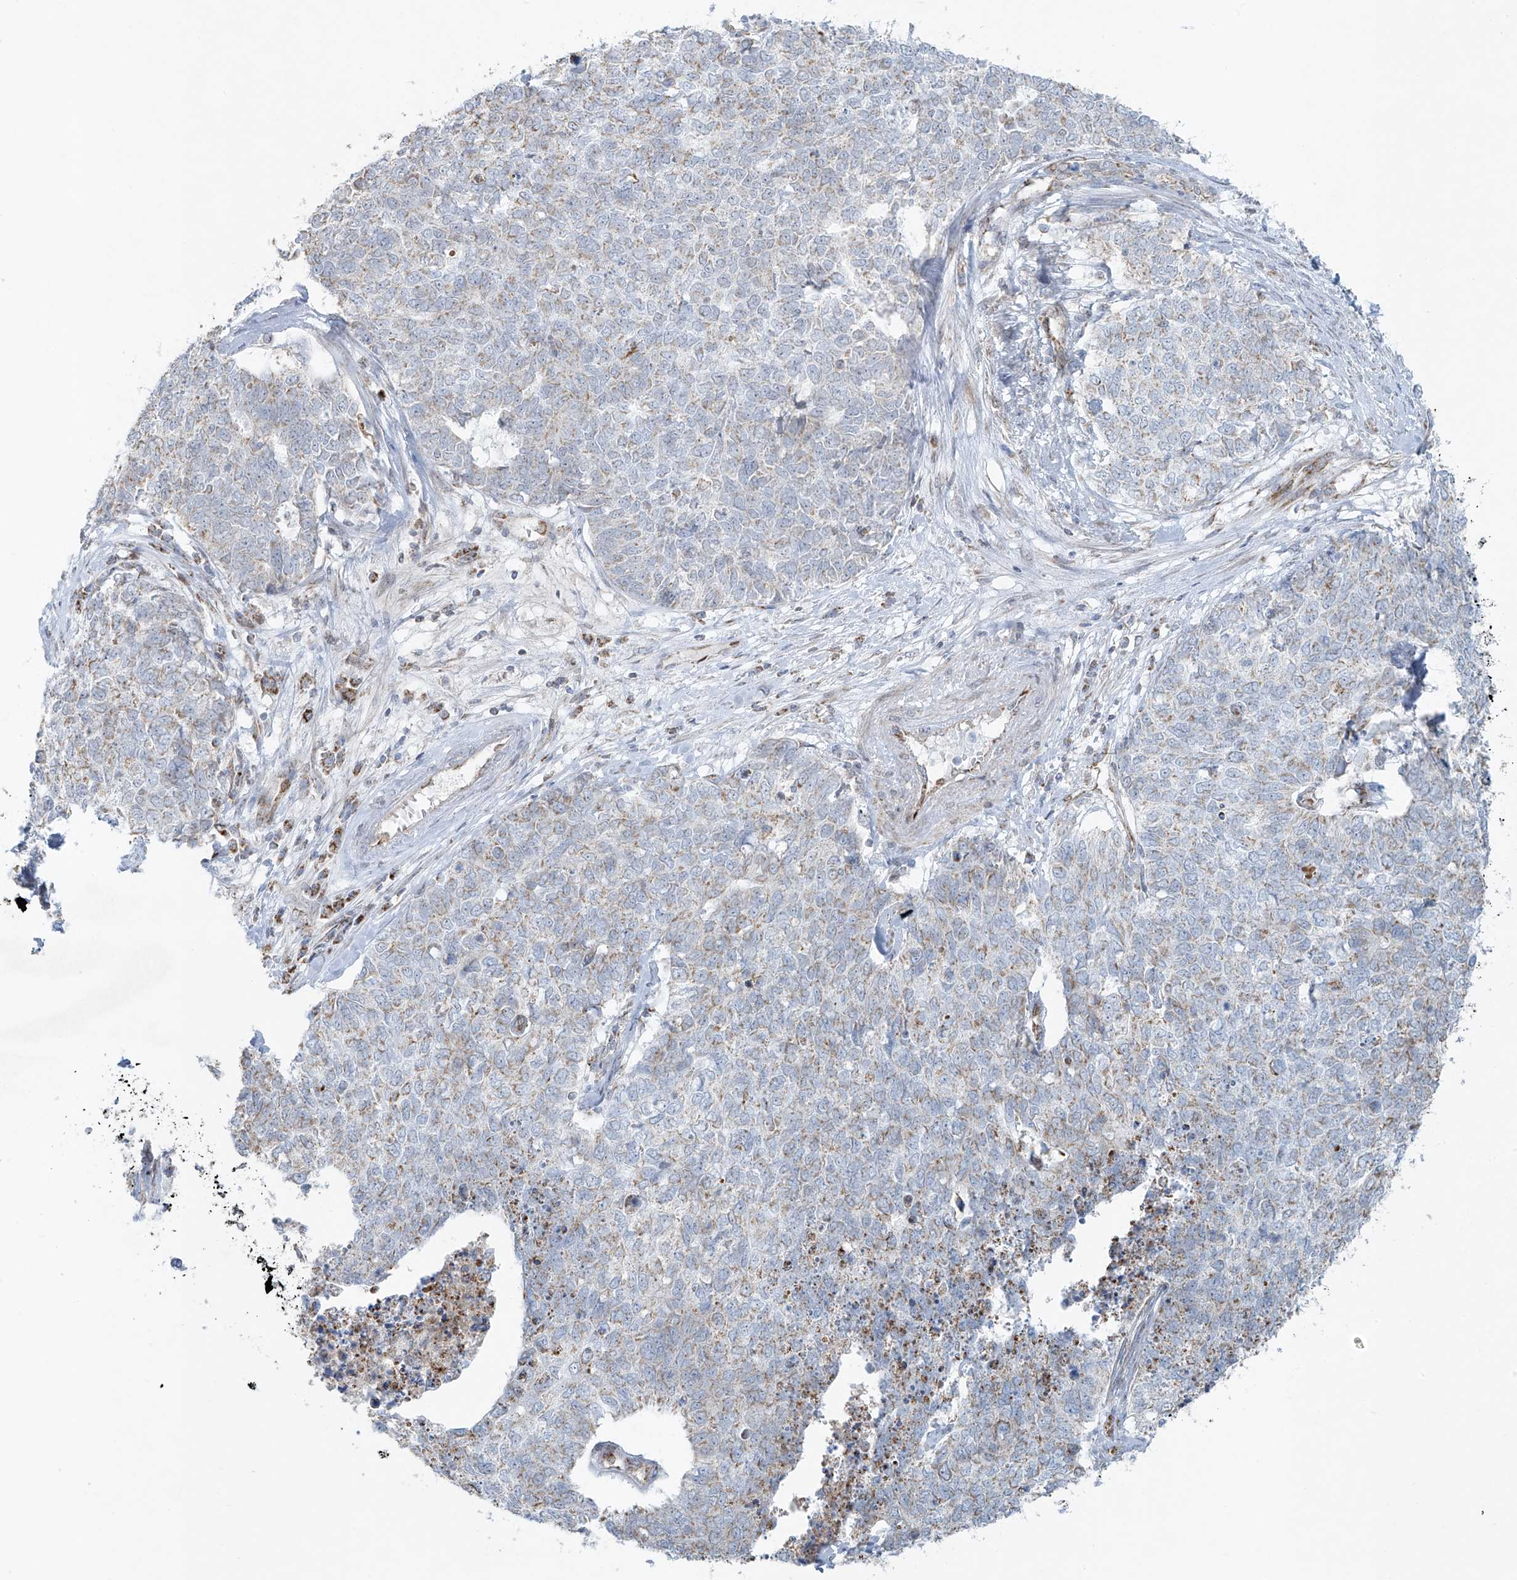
{"staining": {"intensity": "weak", "quantity": "25%-75%", "location": "cytoplasmic/membranous"}, "tissue": "cervical cancer", "cell_type": "Tumor cells", "image_type": "cancer", "snomed": [{"axis": "morphology", "description": "Squamous cell carcinoma, NOS"}, {"axis": "topography", "description": "Cervix"}], "caption": "IHC of human cervical cancer reveals low levels of weak cytoplasmic/membranous positivity in approximately 25%-75% of tumor cells.", "gene": "SMDT1", "patient": {"sex": "female", "age": 63}}